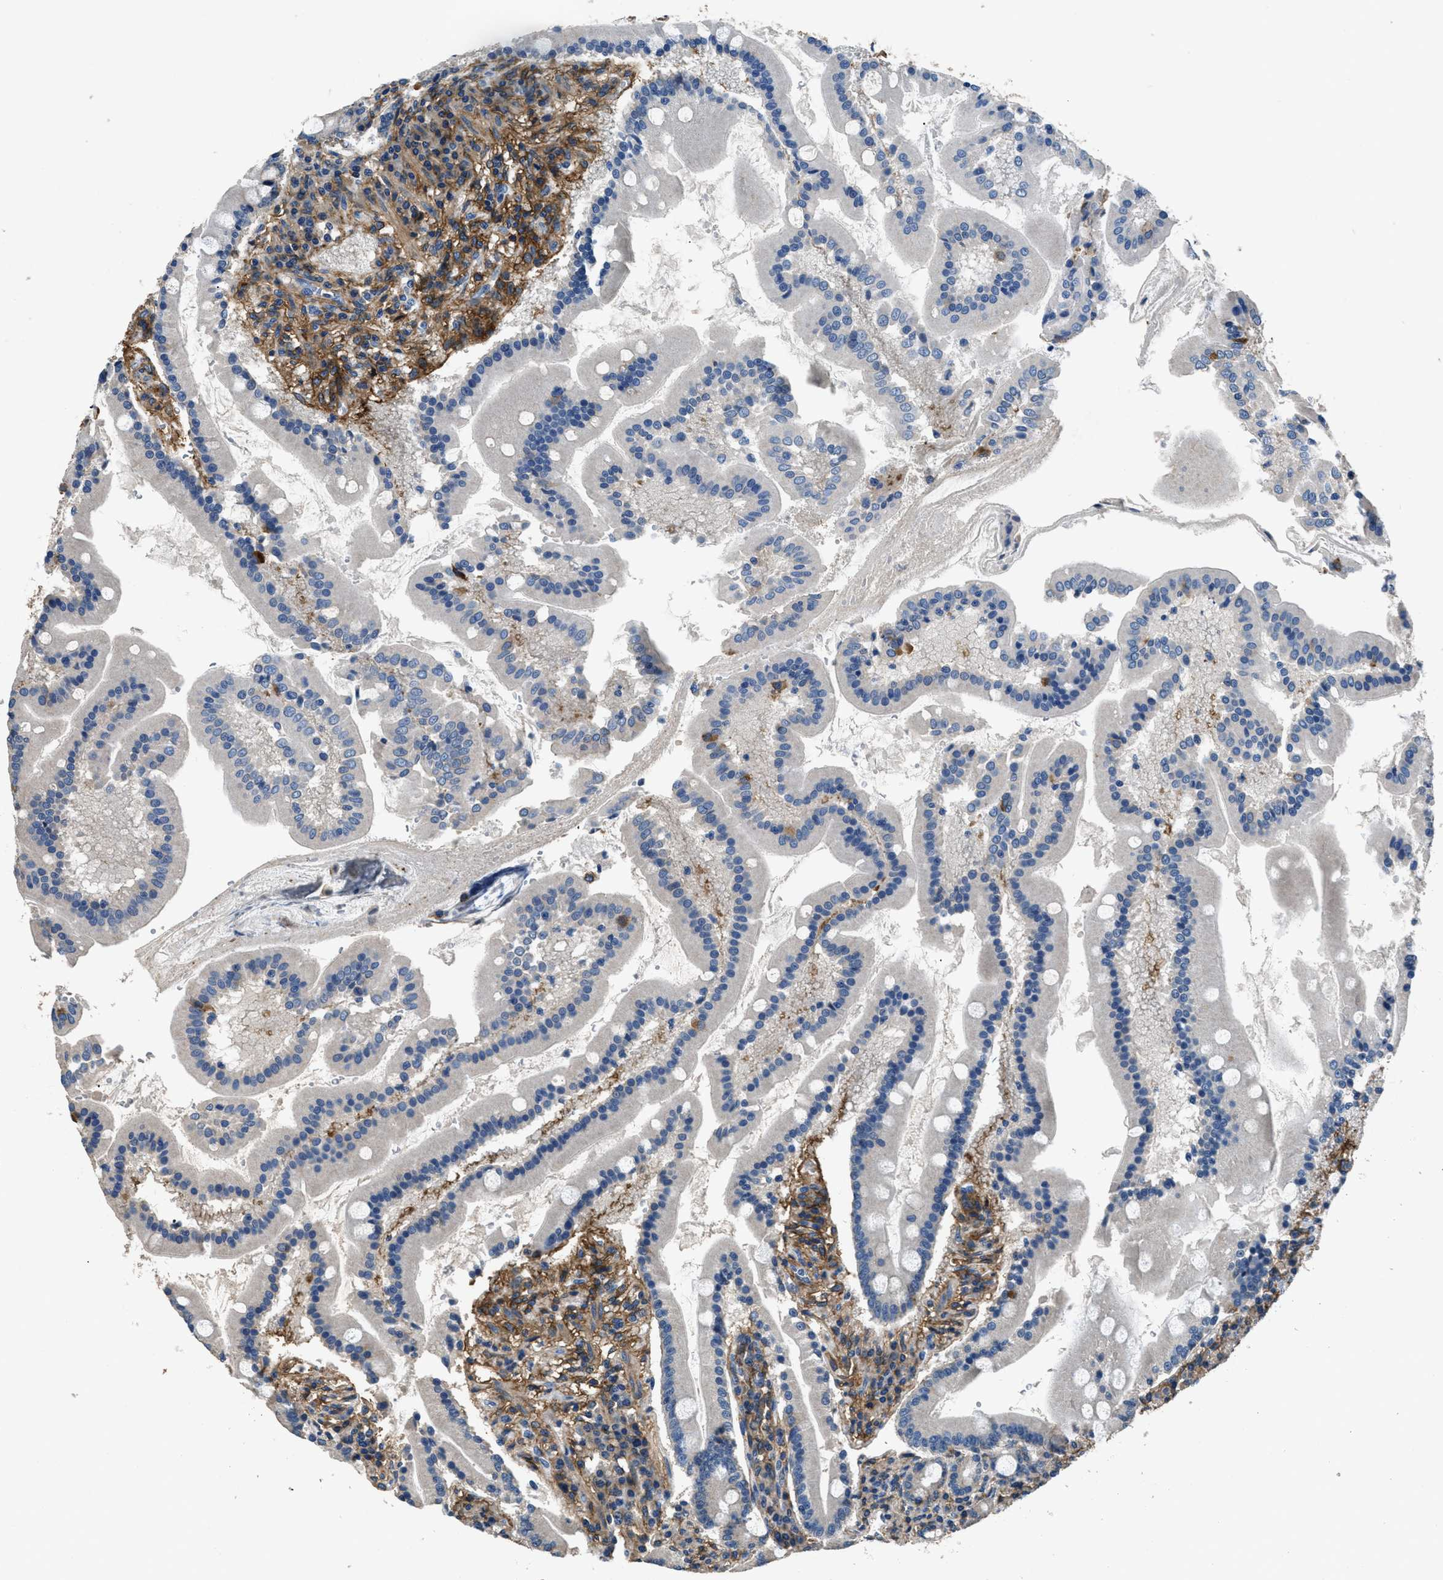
{"staining": {"intensity": "moderate", "quantity": "<25%", "location": "cytoplasmic/membranous"}, "tissue": "duodenum", "cell_type": "Glandular cells", "image_type": "normal", "snomed": [{"axis": "morphology", "description": "Normal tissue, NOS"}, {"axis": "topography", "description": "Duodenum"}], "caption": "IHC of benign duodenum exhibits low levels of moderate cytoplasmic/membranous staining in about <25% of glandular cells.", "gene": "CD276", "patient": {"sex": "male", "age": 50}}